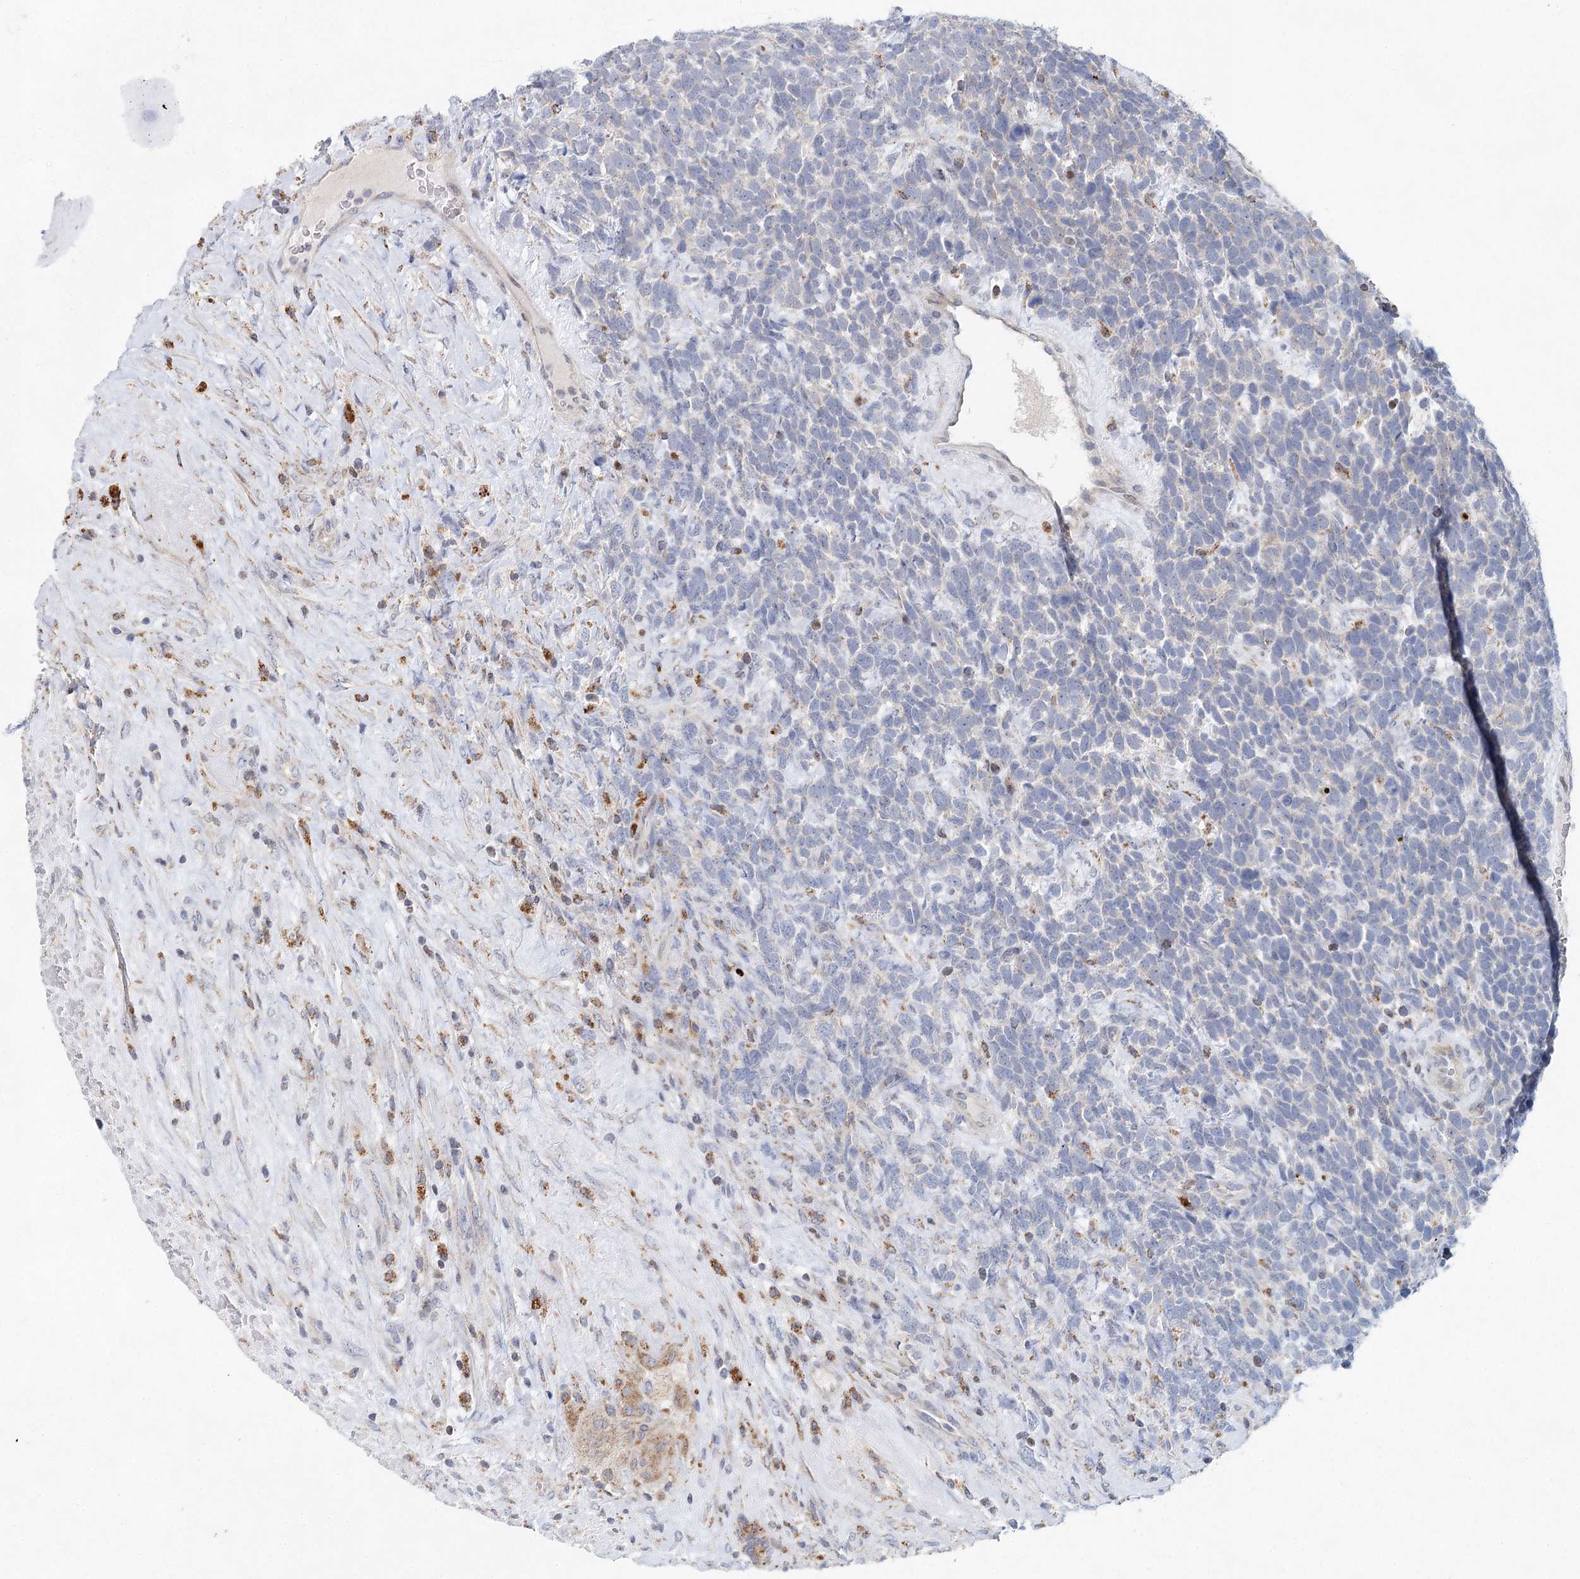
{"staining": {"intensity": "moderate", "quantity": "<25%", "location": "cytoplasmic/membranous"}, "tissue": "urothelial cancer", "cell_type": "Tumor cells", "image_type": "cancer", "snomed": [{"axis": "morphology", "description": "Urothelial carcinoma, High grade"}, {"axis": "topography", "description": "Urinary bladder"}], "caption": "Immunohistochemistry (IHC) (DAB (3,3'-diaminobenzidine)) staining of urothelial cancer shows moderate cytoplasmic/membranous protein expression in about <25% of tumor cells.", "gene": "XPO6", "patient": {"sex": "female", "age": 82}}